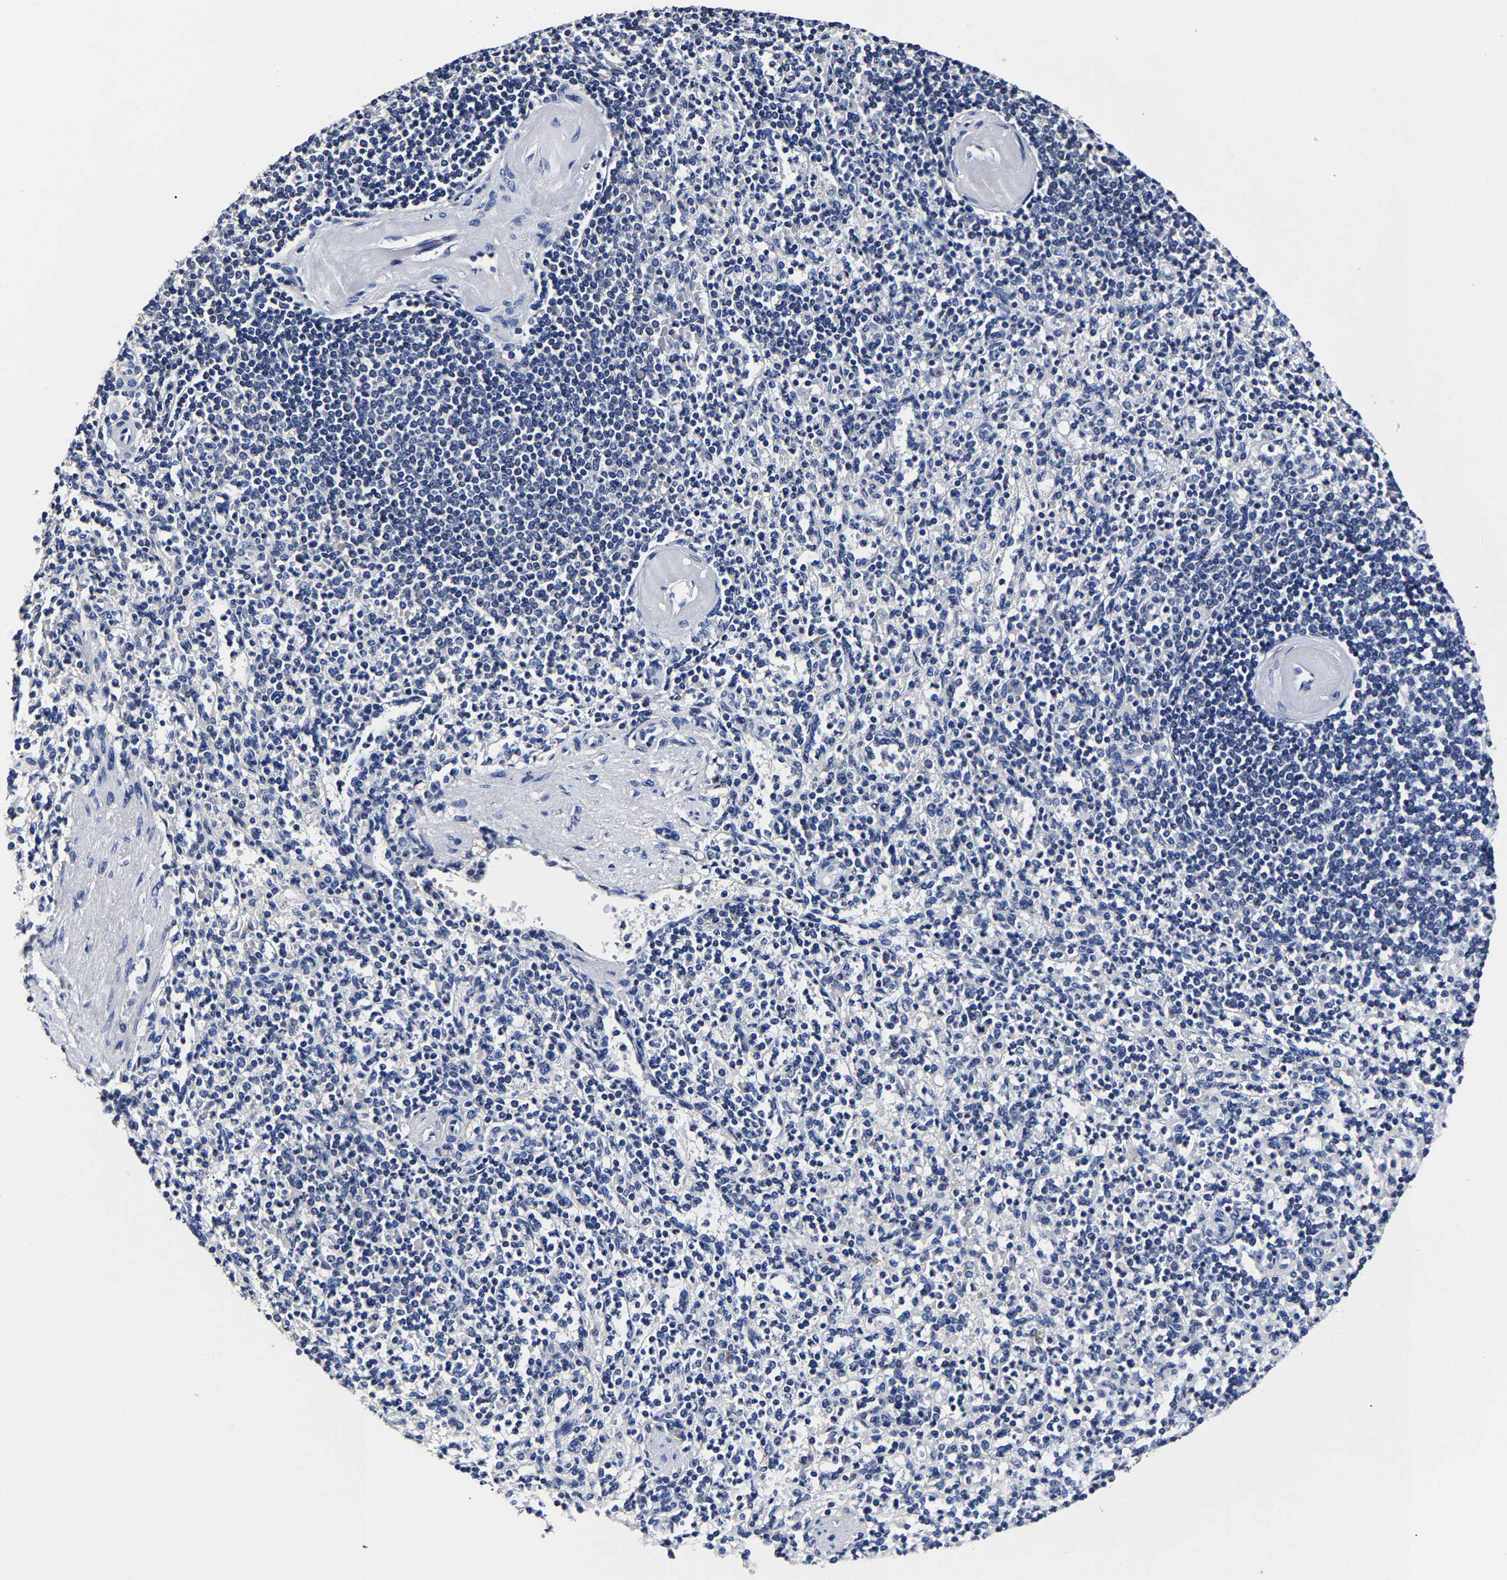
{"staining": {"intensity": "negative", "quantity": "none", "location": "none"}, "tissue": "spleen", "cell_type": "Cells in red pulp", "image_type": "normal", "snomed": [{"axis": "morphology", "description": "Normal tissue, NOS"}, {"axis": "topography", "description": "Spleen"}], "caption": "Immunohistochemical staining of benign spleen demonstrates no significant expression in cells in red pulp. Brightfield microscopy of IHC stained with DAB (3,3'-diaminobenzidine) (brown) and hematoxylin (blue), captured at high magnification.", "gene": "AKAP4", "patient": {"sex": "female", "age": 74}}